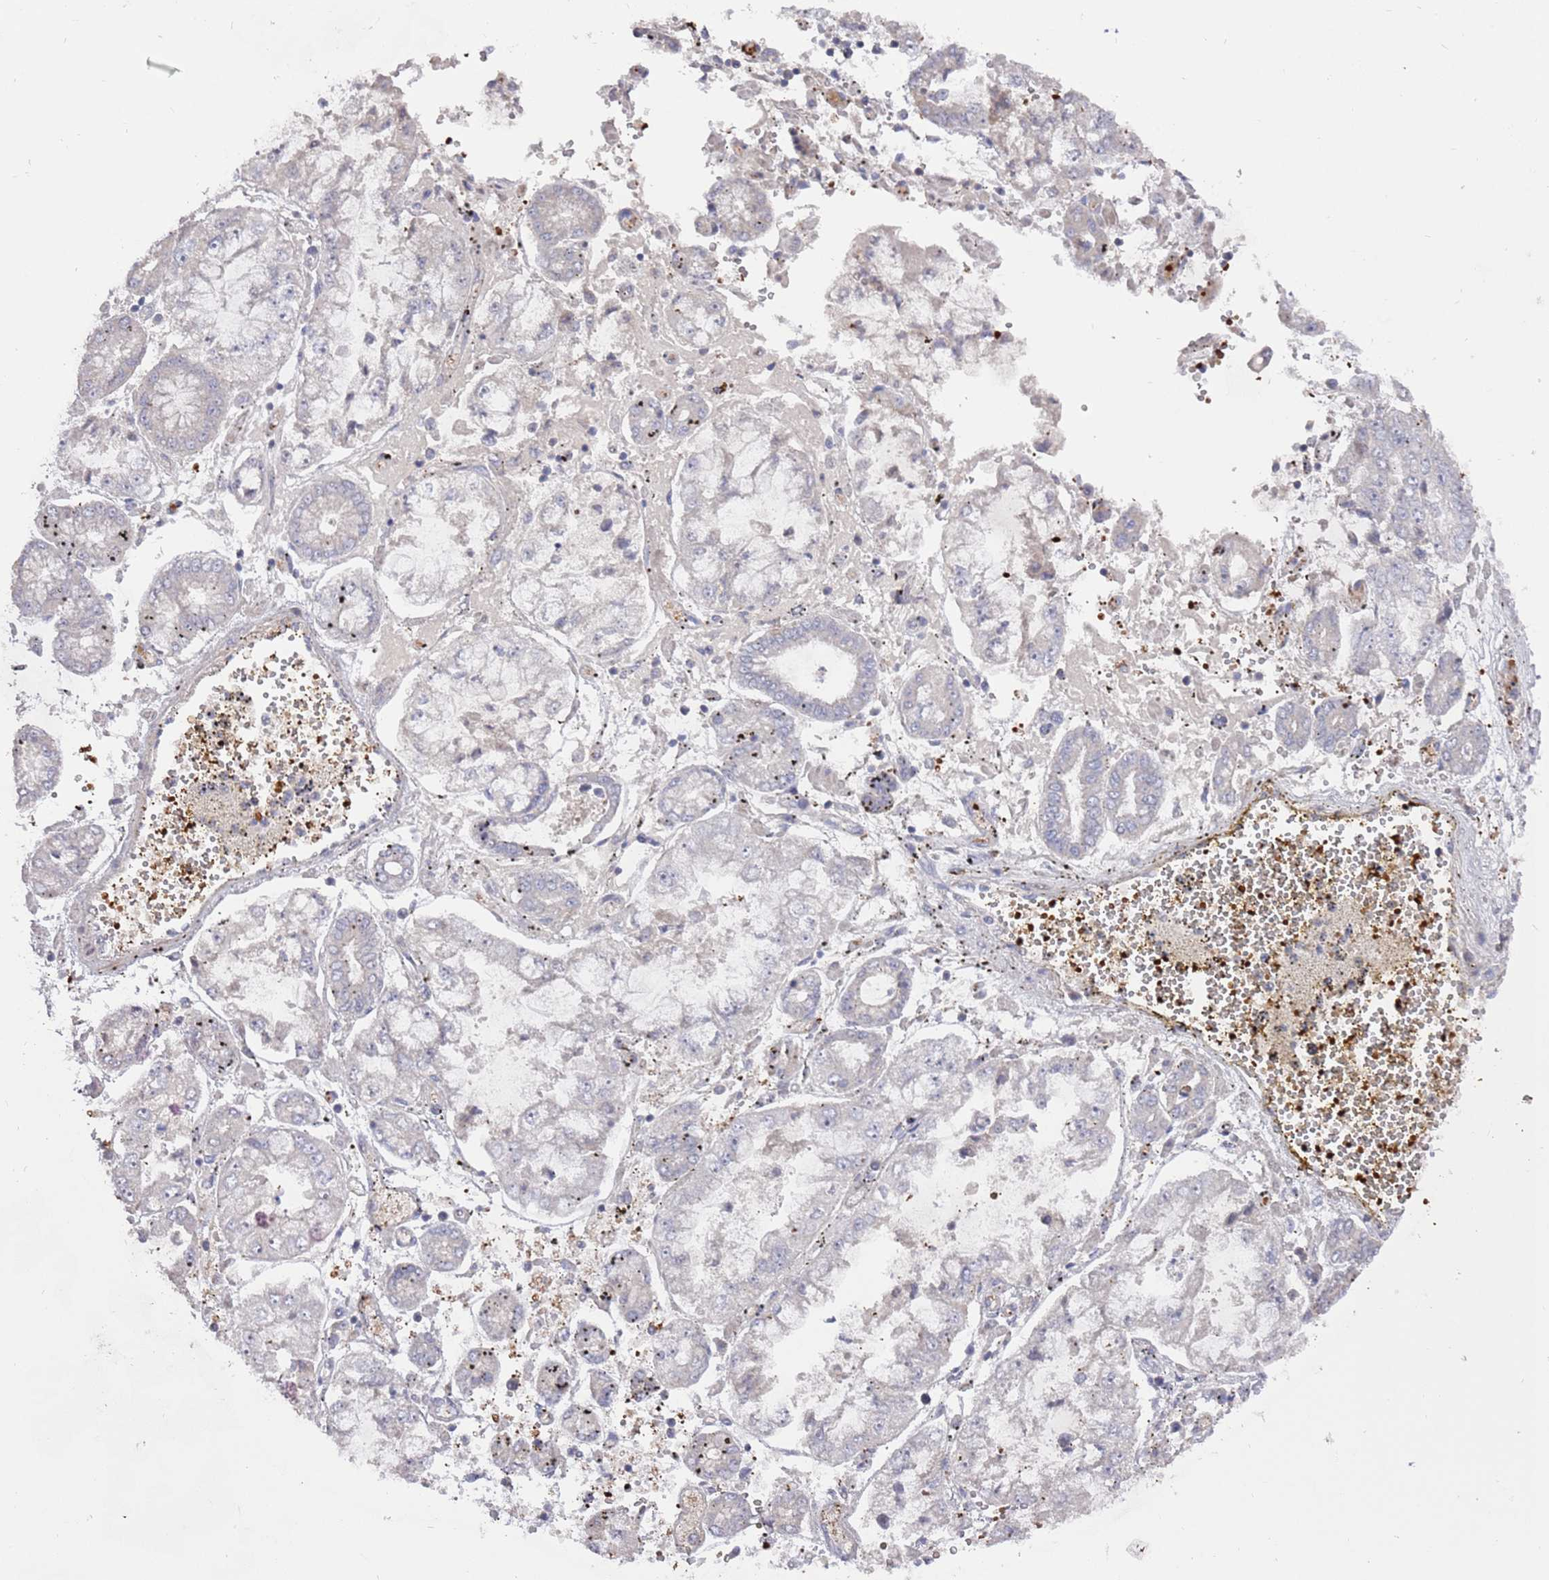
{"staining": {"intensity": "negative", "quantity": "none", "location": "none"}, "tissue": "stomach cancer", "cell_type": "Tumor cells", "image_type": "cancer", "snomed": [{"axis": "morphology", "description": "Adenocarcinoma, NOS"}, {"axis": "topography", "description": "Stomach"}], "caption": "DAB (3,3'-diaminobenzidine) immunohistochemical staining of adenocarcinoma (stomach) shows no significant staining in tumor cells. The staining is performed using DAB (3,3'-diaminobenzidine) brown chromogen with nuclei counter-stained in using hematoxylin.", "gene": "LACC1", "patient": {"sex": "male", "age": 76}}